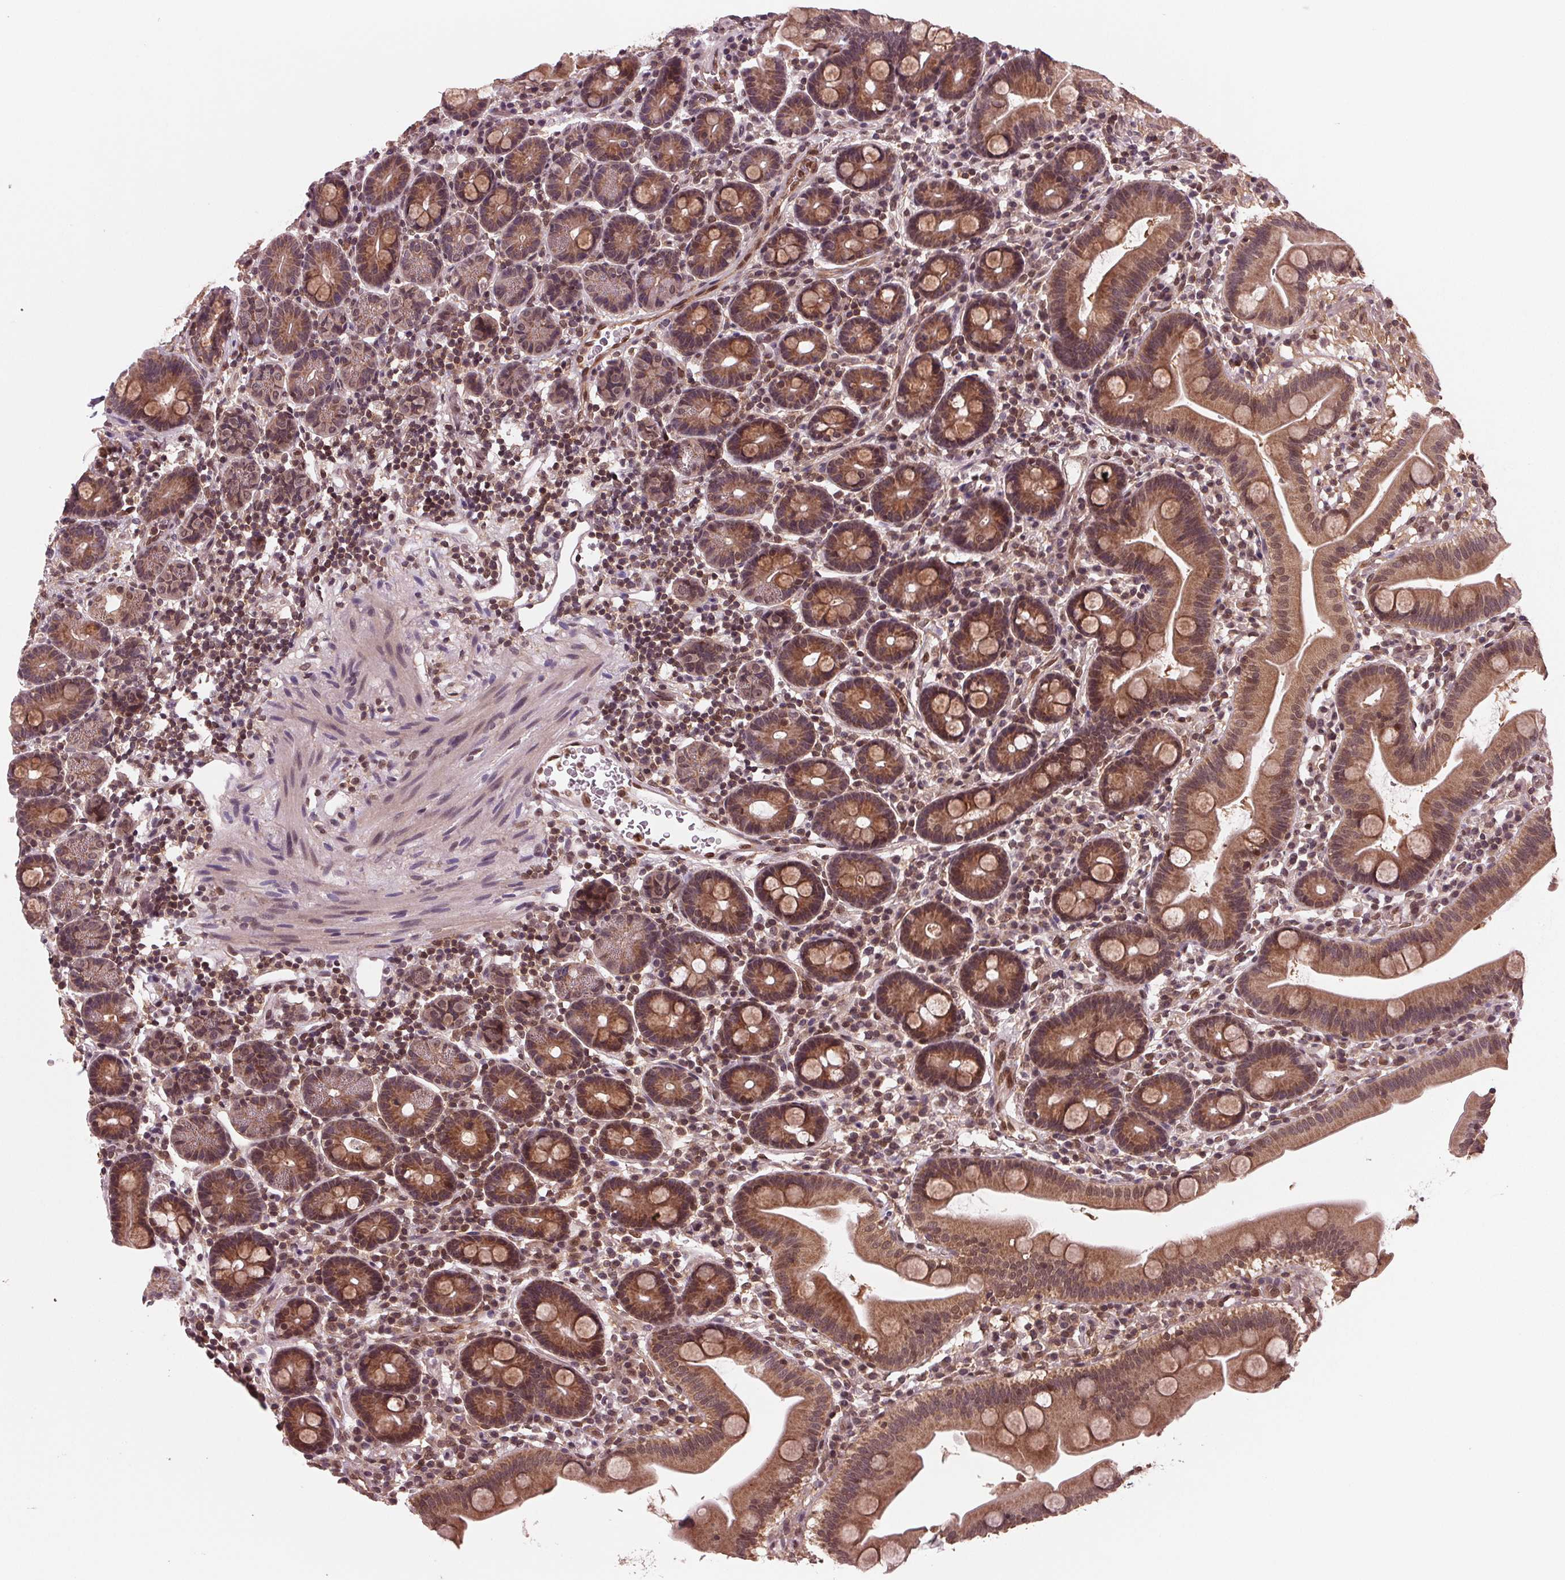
{"staining": {"intensity": "moderate", "quantity": ">75%", "location": "cytoplasmic/membranous"}, "tissue": "duodenum", "cell_type": "Glandular cells", "image_type": "normal", "snomed": [{"axis": "morphology", "description": "Normal tissue, NOS"}, {"axis": "topography", "description": "Pancreas"}, {"axis": "topography", "description": "Duodenum"}], "caption": "Protein staining of benign duodenum reveals moderate cytoplasmic/membranous staining in about >75% of glandular cells.", "gene": "STAT3", "patient": {"sex": "male", "age": 59}}